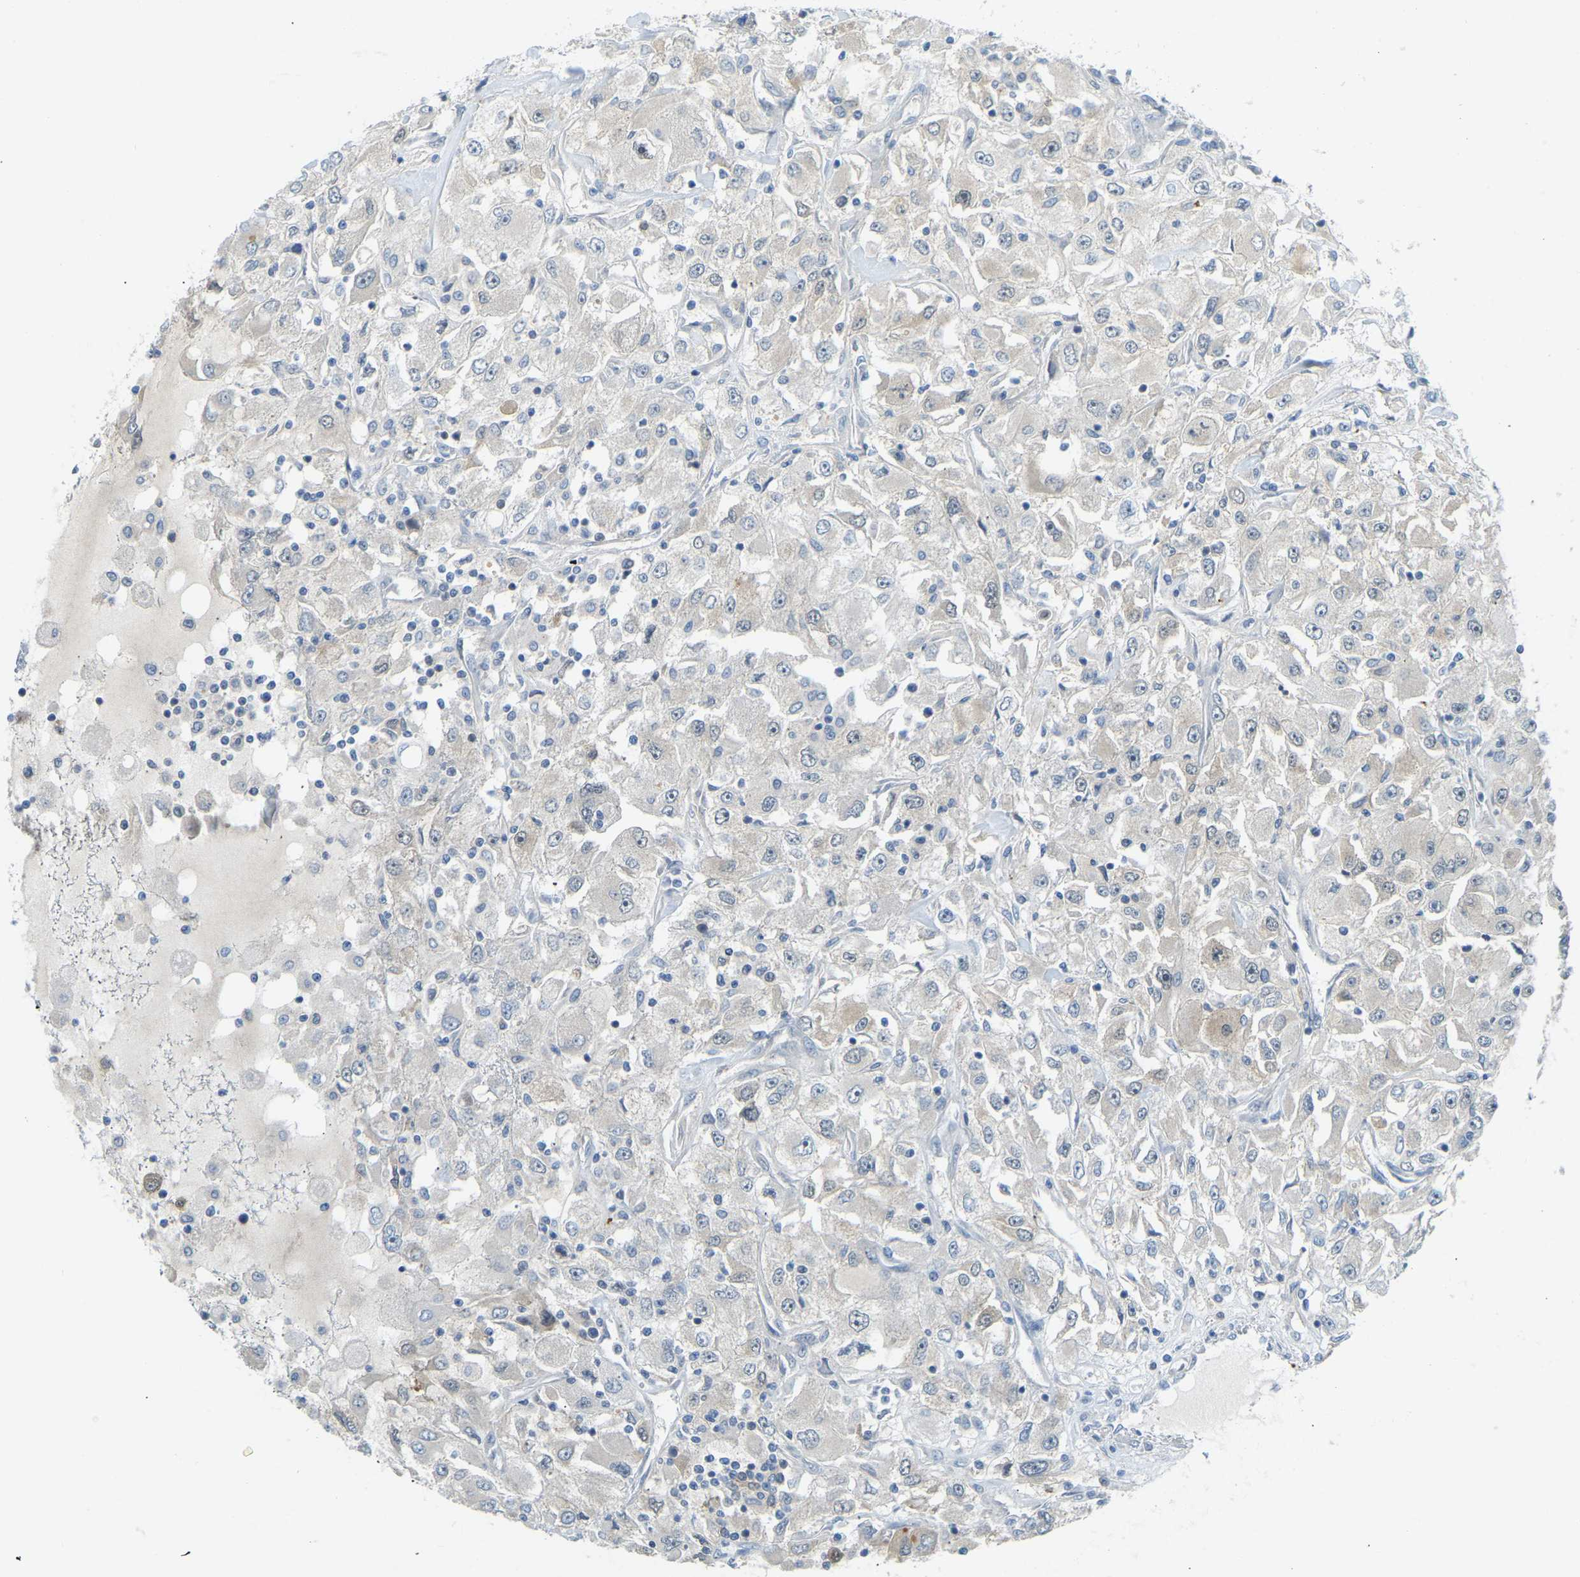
{"staining": {"intensity": "weak", "quantity": "<25%", "location": "cytoplasmic/membranous"}, "tissue": "renal cancer", "cell_type": "Tumor cells", "image_type": "cancer", "snomed": [{"axis": "morphology", "description": "Adenocarcinoma, NOS"}, {"axis": "topography", "description": "Kidney"}], "caption": "Immunohistochemistry (IHC) of human renal cancer displays no positivity in tumor cells.", "gene": "NME8", "patient": {"sex": "female", "age": 52}}